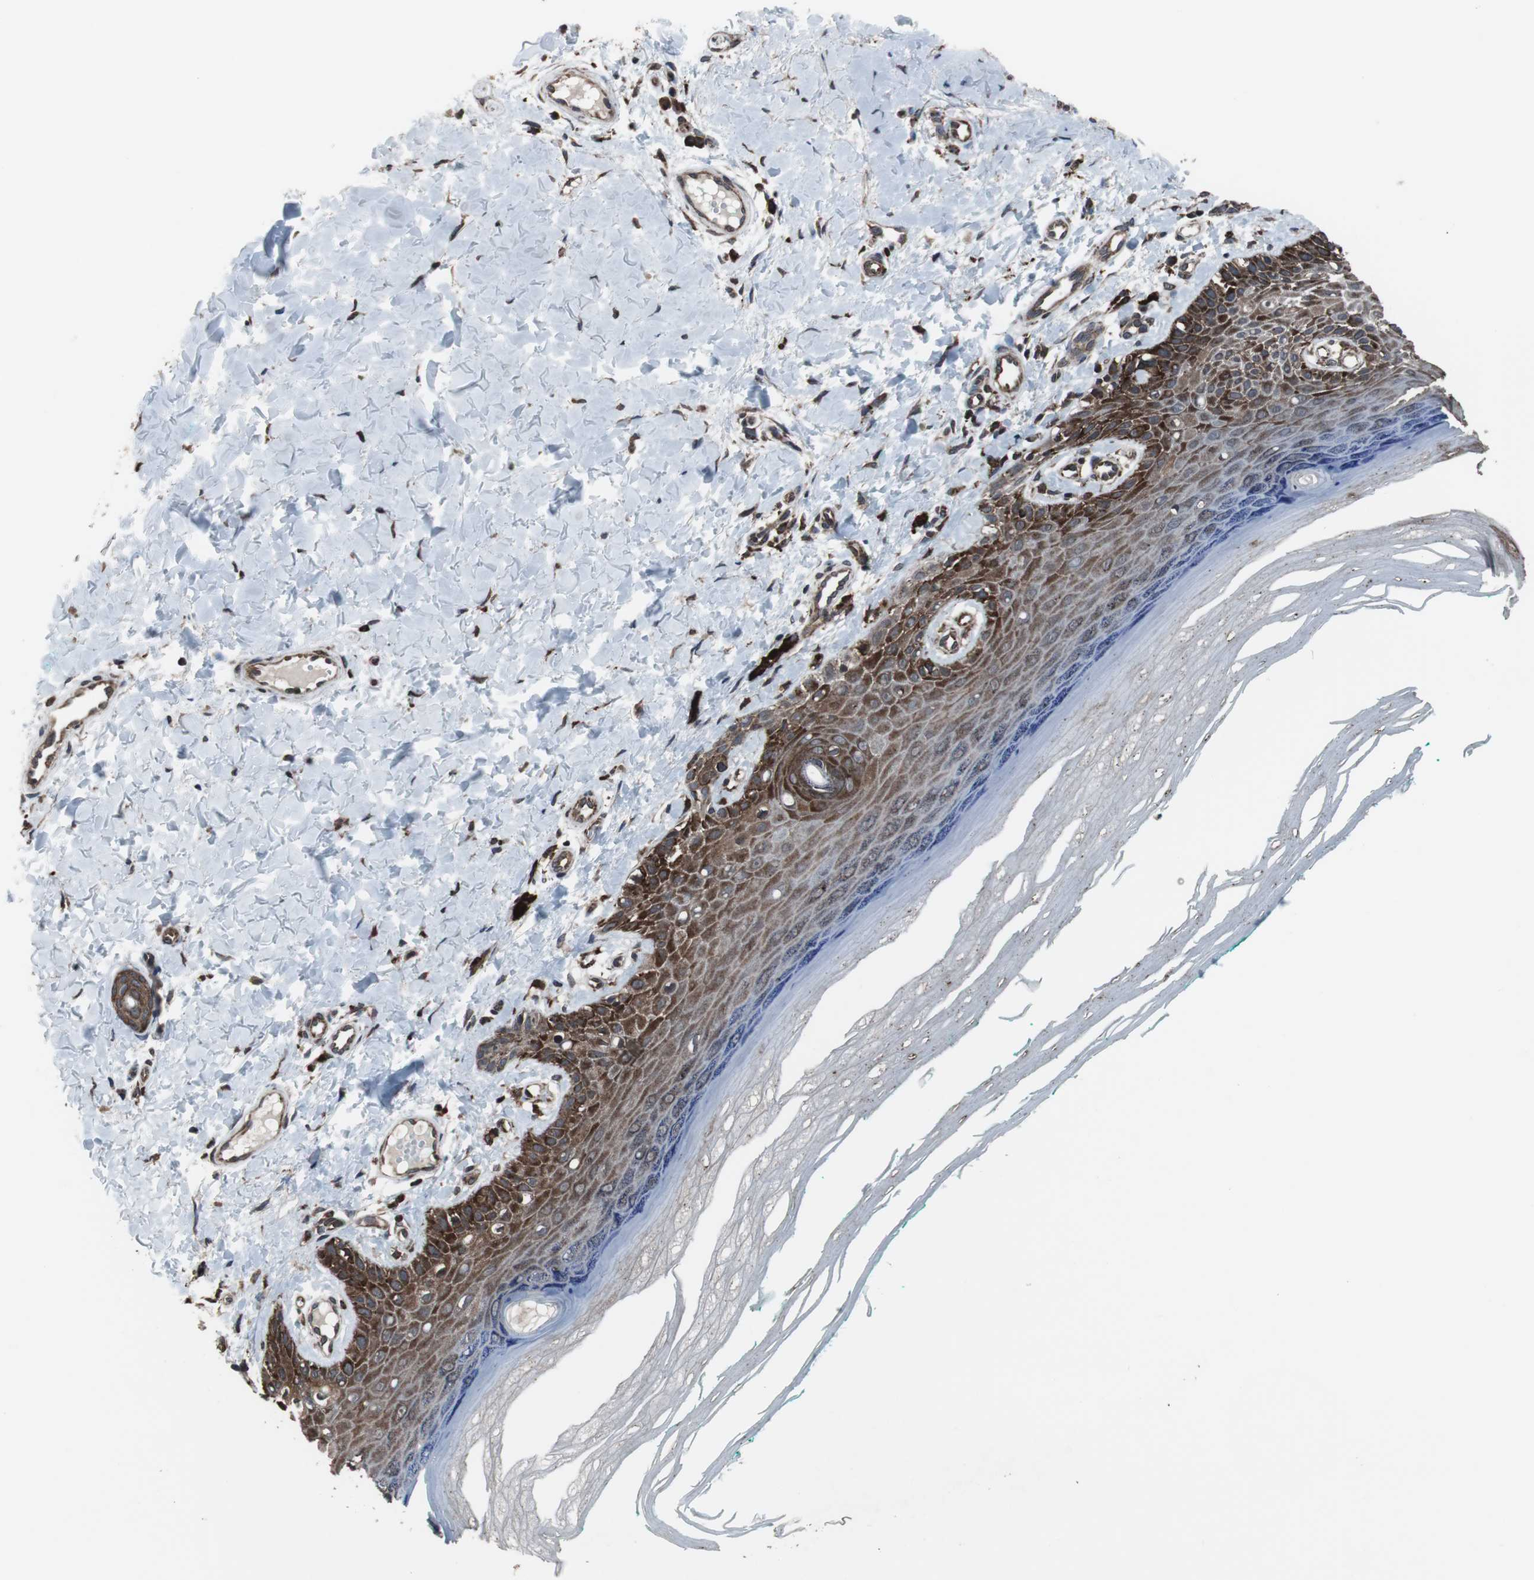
{"staining": {"intensity": "moderate", "quantity": ">75%", "location": "cytoplasmic/membranous"}, "tissue": "skin", "cell_type": "Fibroblasts", "image_type": "normal", "snomed": [{"axis": "morphology", "description": "Normal tissue, NOS"}, {"axis": "topography", "description": "Skin"}], "caption": "Immunohistochemistry of normal skin displays medium levels of moderate cytoplasmic/membranous expression in approximately >75% of fibroblasts.", "gene": "USP10", "patient": {"sex": "male", "age": 26}}